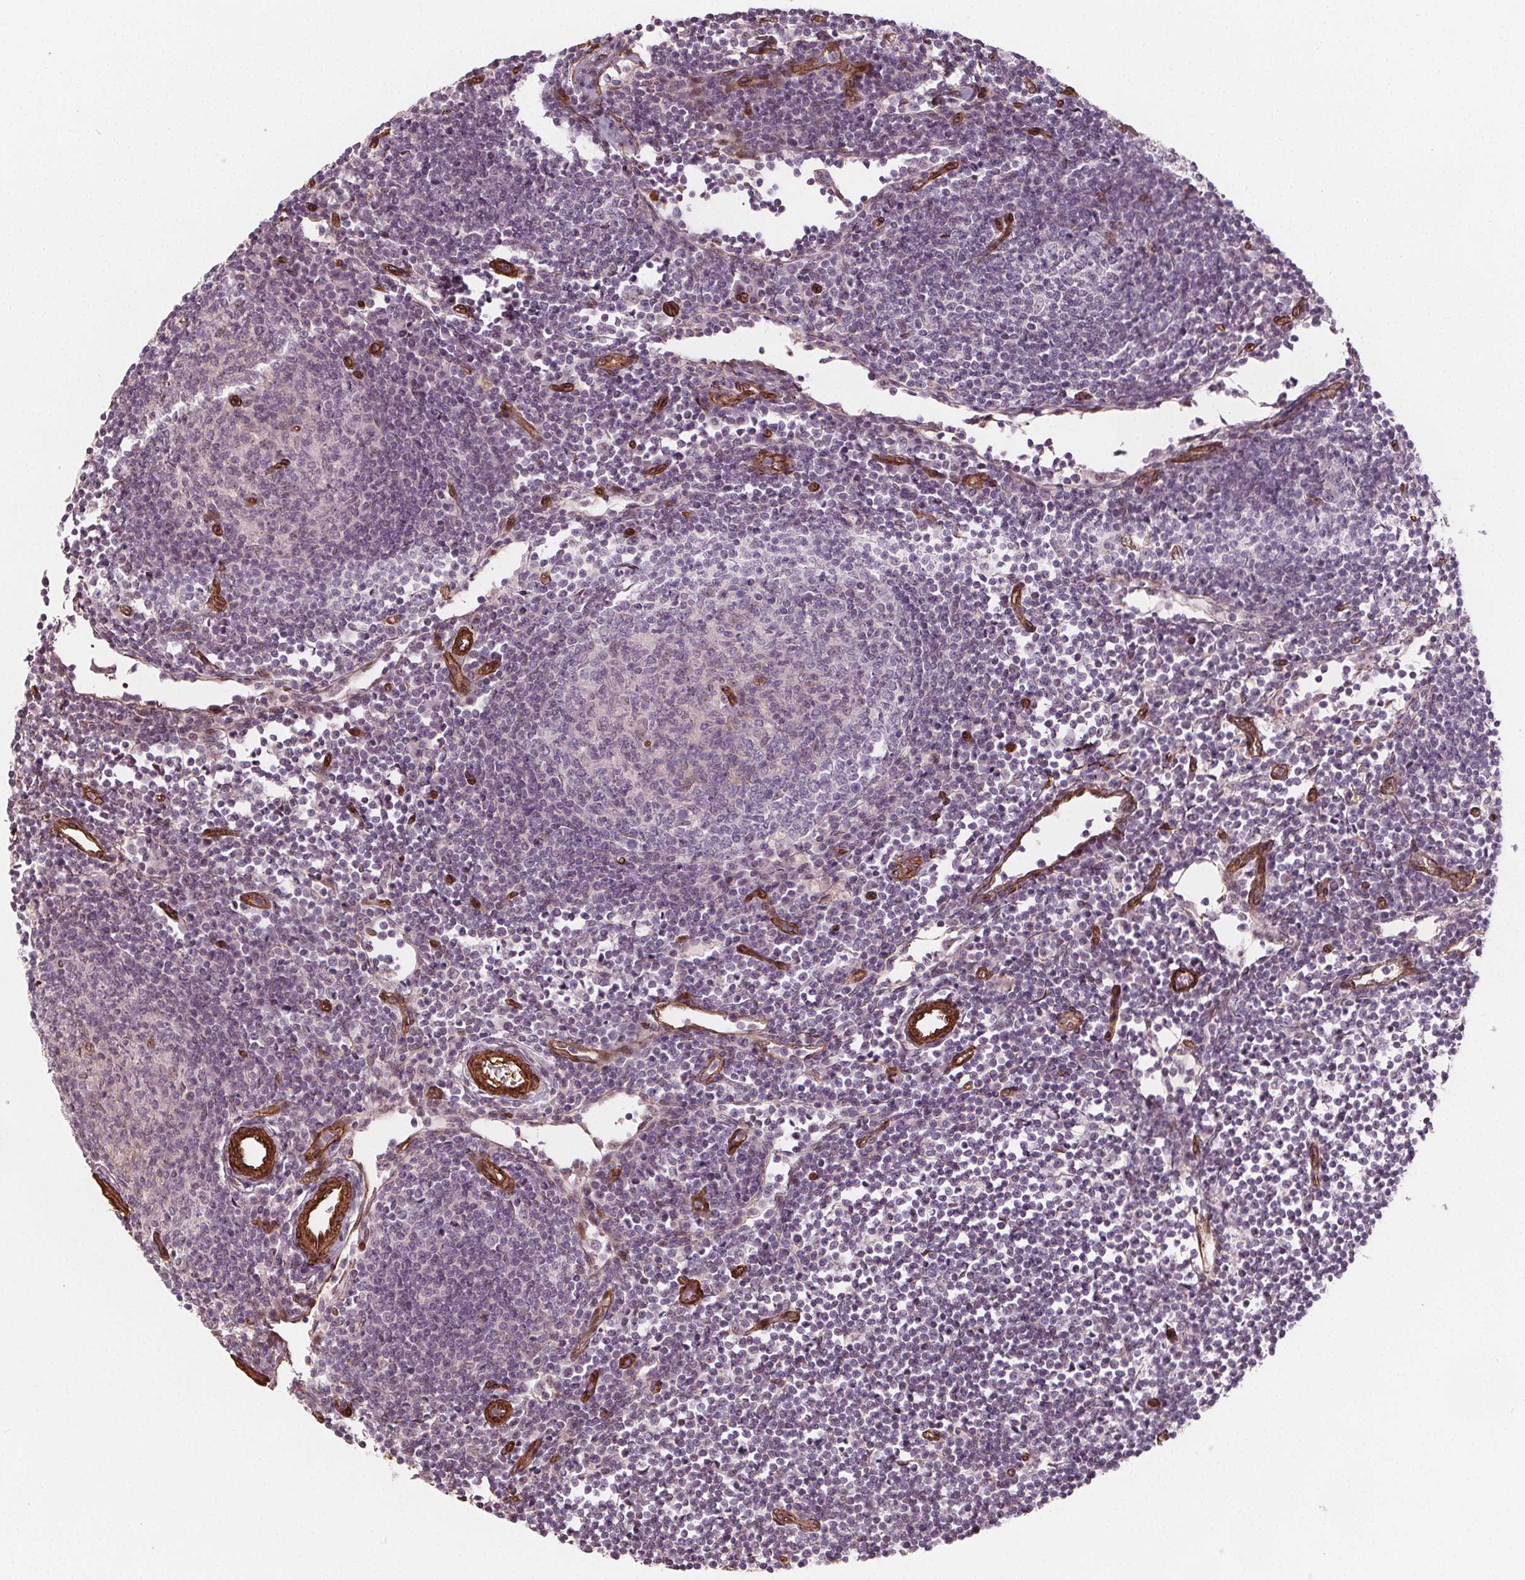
{"staining": {"intensity": "negative", "quantity": "none", "location": "none"}, "tissue": "lymph node", "cell_type": "Germinal center cells", "image_type": "normal", "snomed": [{"axis": "morphology", "description": "Normal tissue, NOS"}, {"axis": "topography", "description": "Lymph node"}], "caption": "High power microscopy photomicrograph of an immunohistochemistry (IHC) histopathology image of normal lymph node, revealing no significant staining in germinal center cells. The staining is performed using DAB (3,3'-diaminobenzidine) brown chromogen with nuclei counter-stained in using hematoxylin.", "gene": "HAS1", "patient": {"sex": "male", "age": 67}}